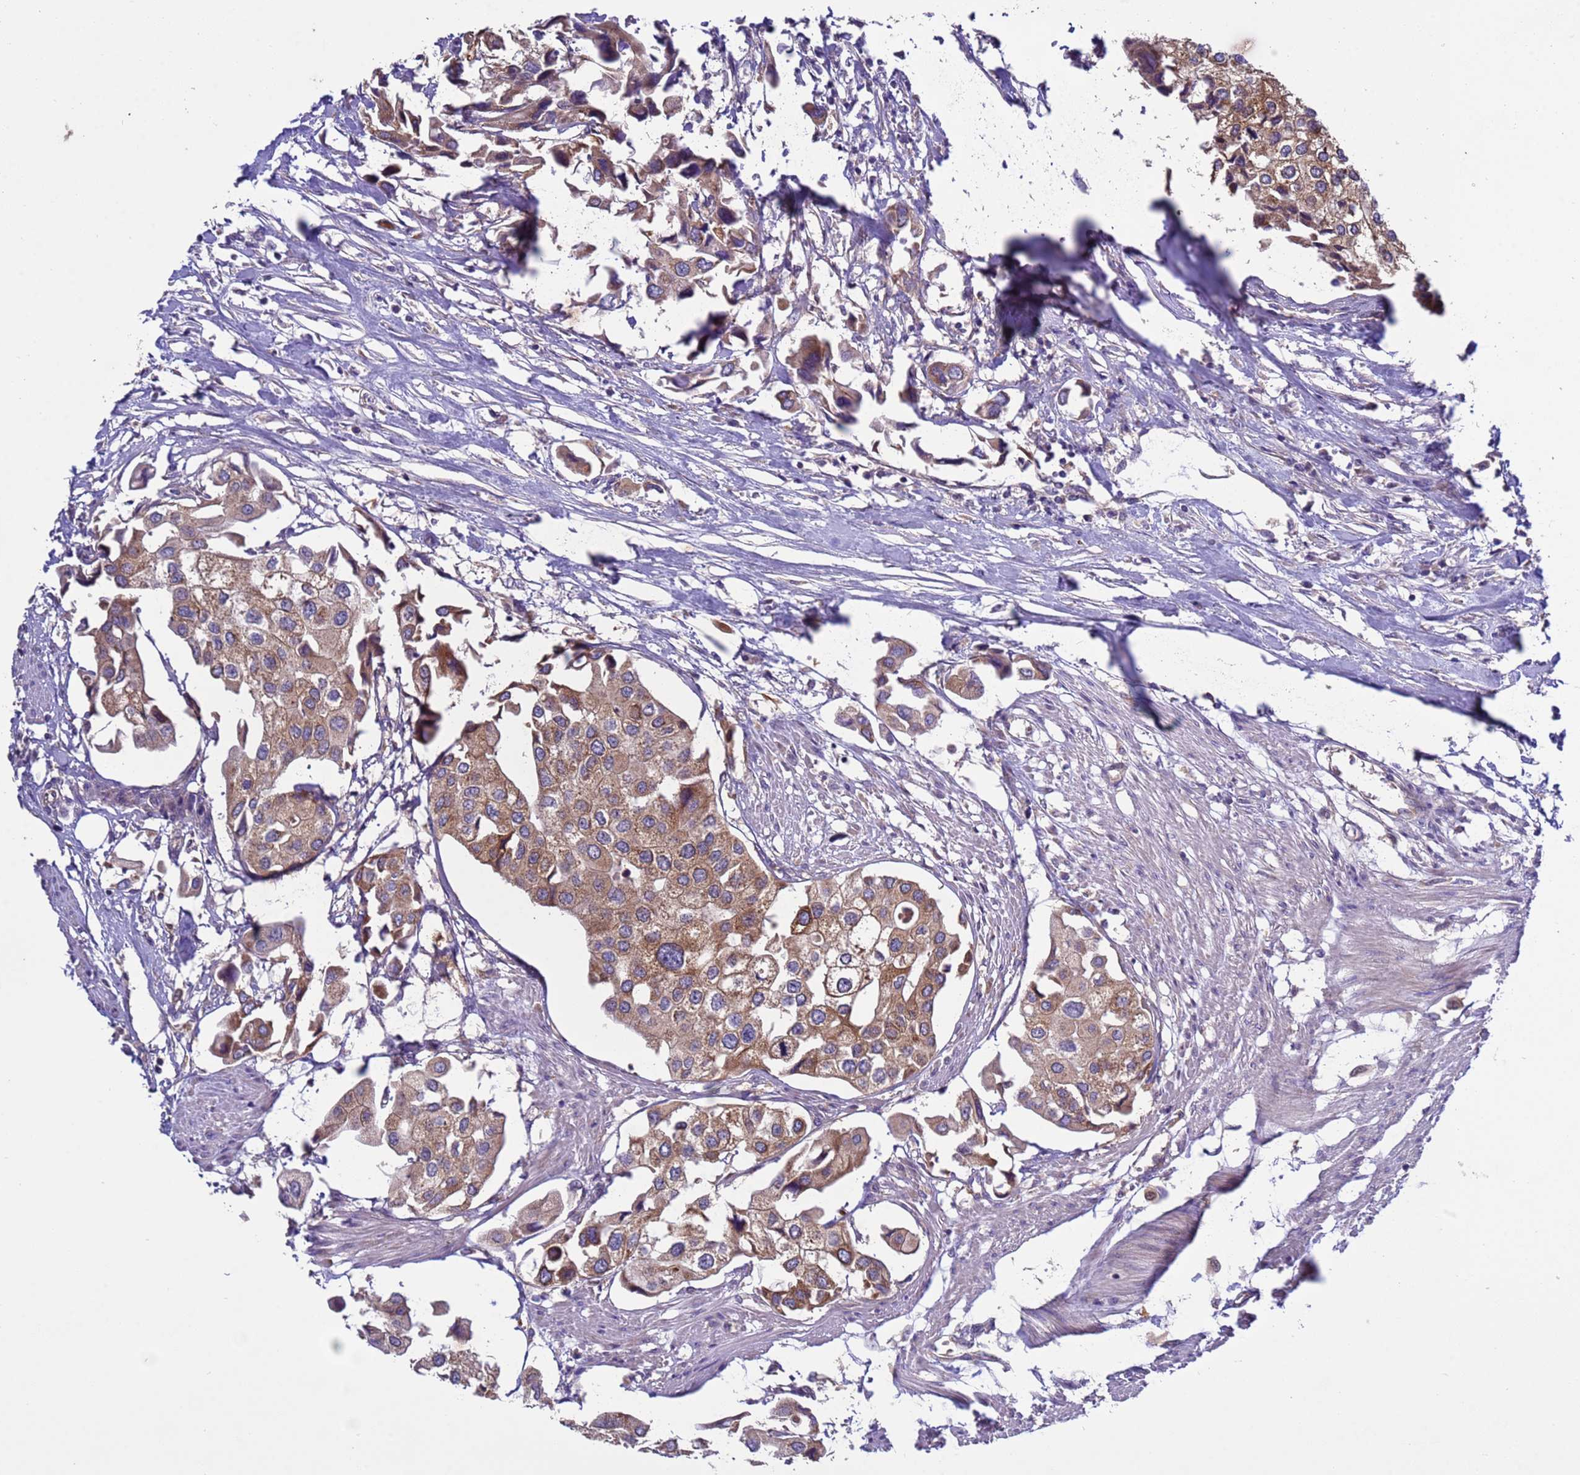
{"staining": {"intensity": "moderate", "quantity": ">75%", "location": "cytoplasmic/membranous"}, "tissue": "urothelial cancer", "cell_type": "Tumor cells", "image_type": "cancer", "snomed": [{"axis": "morphology", "description": "Urothelial carcinoma, High grade"}, {"axis": "topography", "description": "Urinary bladder"}], "caption": "Urothelial cancer stained with DAB (3,3'-diaminobenzidine) immunohistochemistry (IHC) exhibits medium levels of moderate cytoplasmic/membranous expression in about >75% of tumor cells.", "gene": "RAB10", "patient": {"sex": "male", "age": 64}}